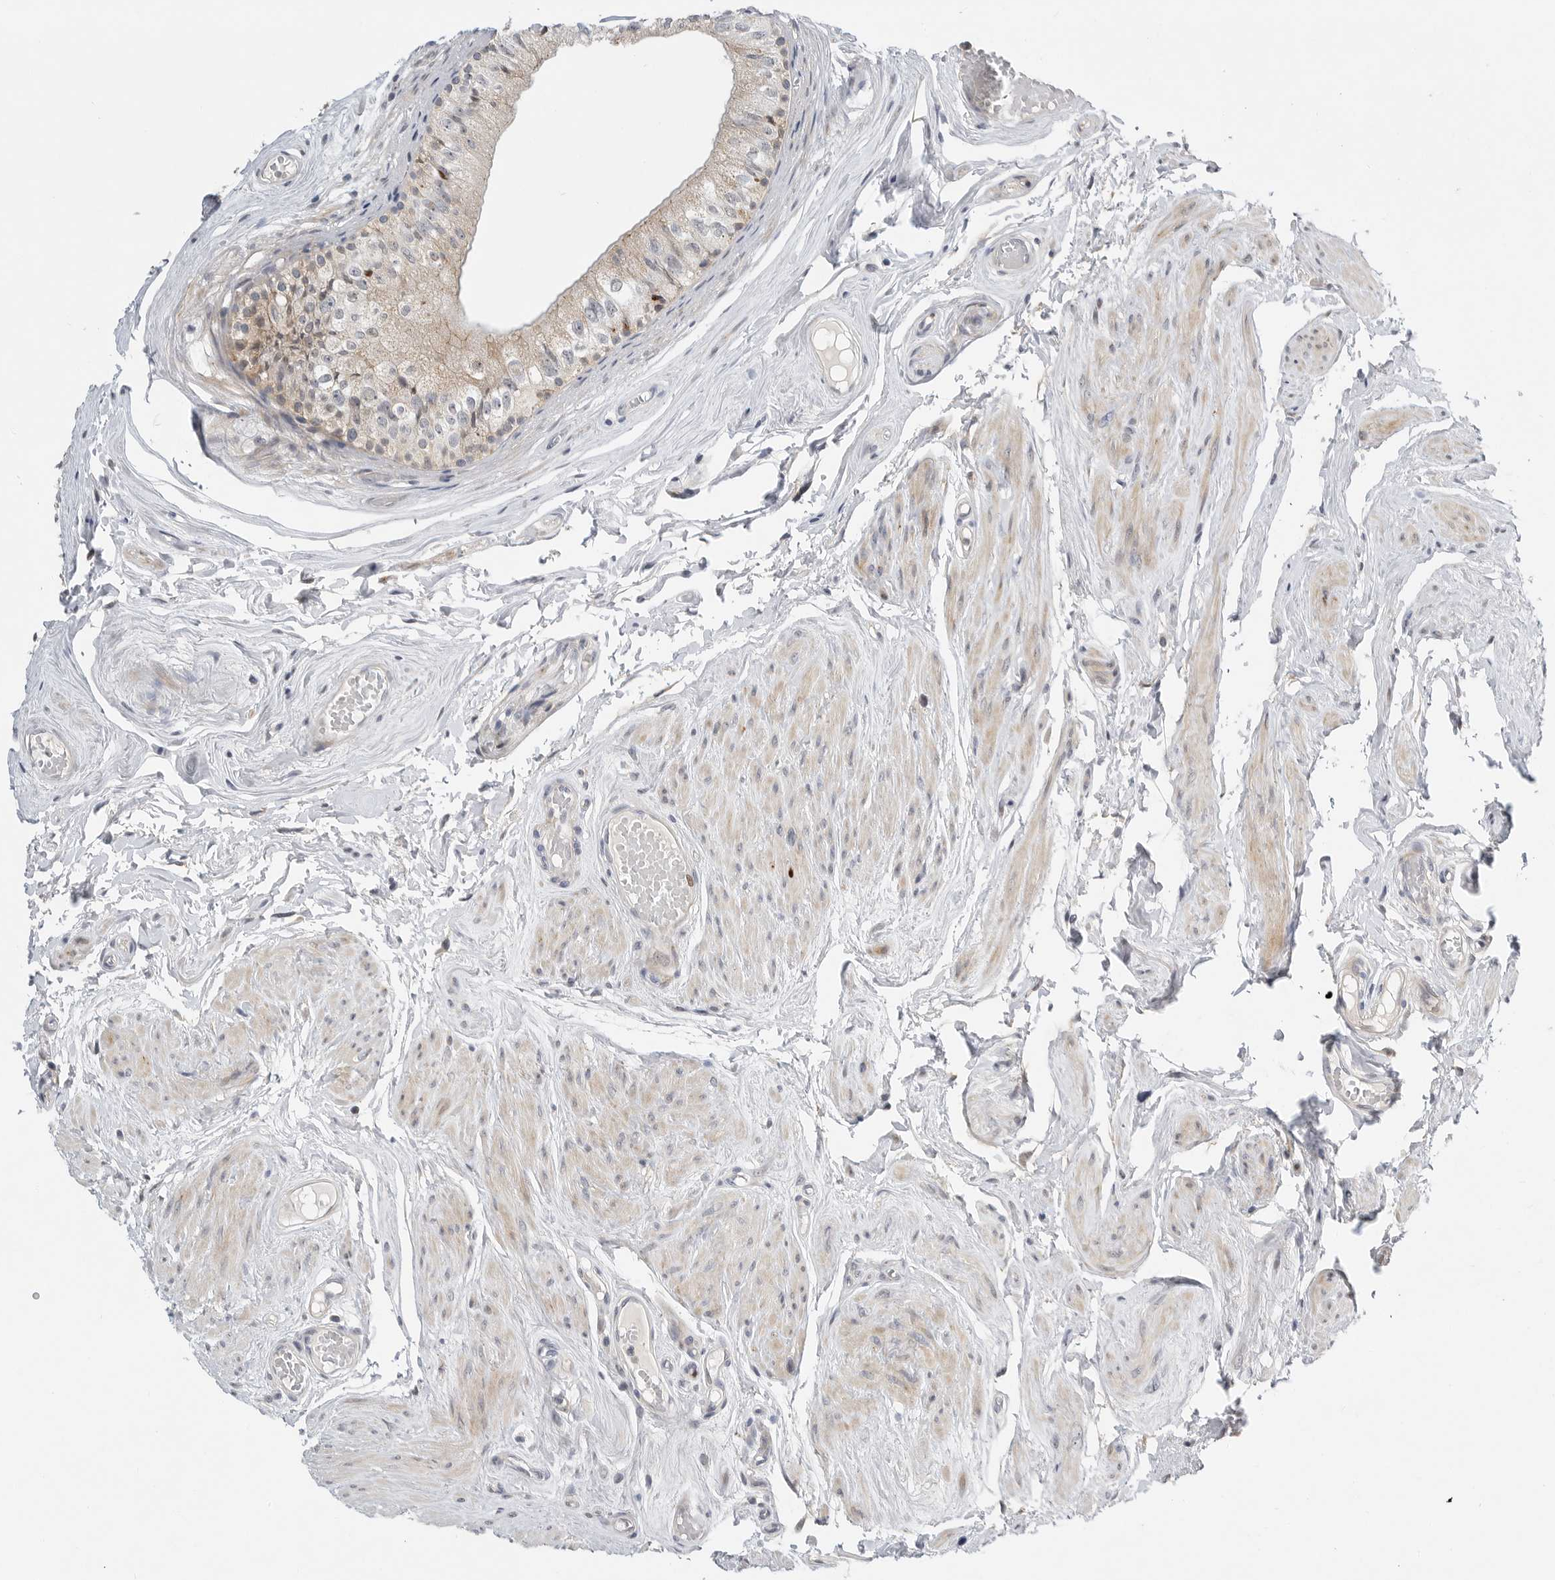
{"staining": {"intensity": "negative", "quantity": "none", "location": "none"}, "tissue": "epididymis", "cell_type": "Glandular cells", "image_type": "normal", "snomed": [{"axis": "morphology", "description": "Normal tissue, NOS"}, {"axis": "topography", "description": "Epididymis"}], "caption": "This is a image of immunohistochemistry (IHC) staining of normal epididymis, which shows no expression in glandular cells.", "gene": "CSNK1G3", "patient": {"sex": "male", "age": 79}}